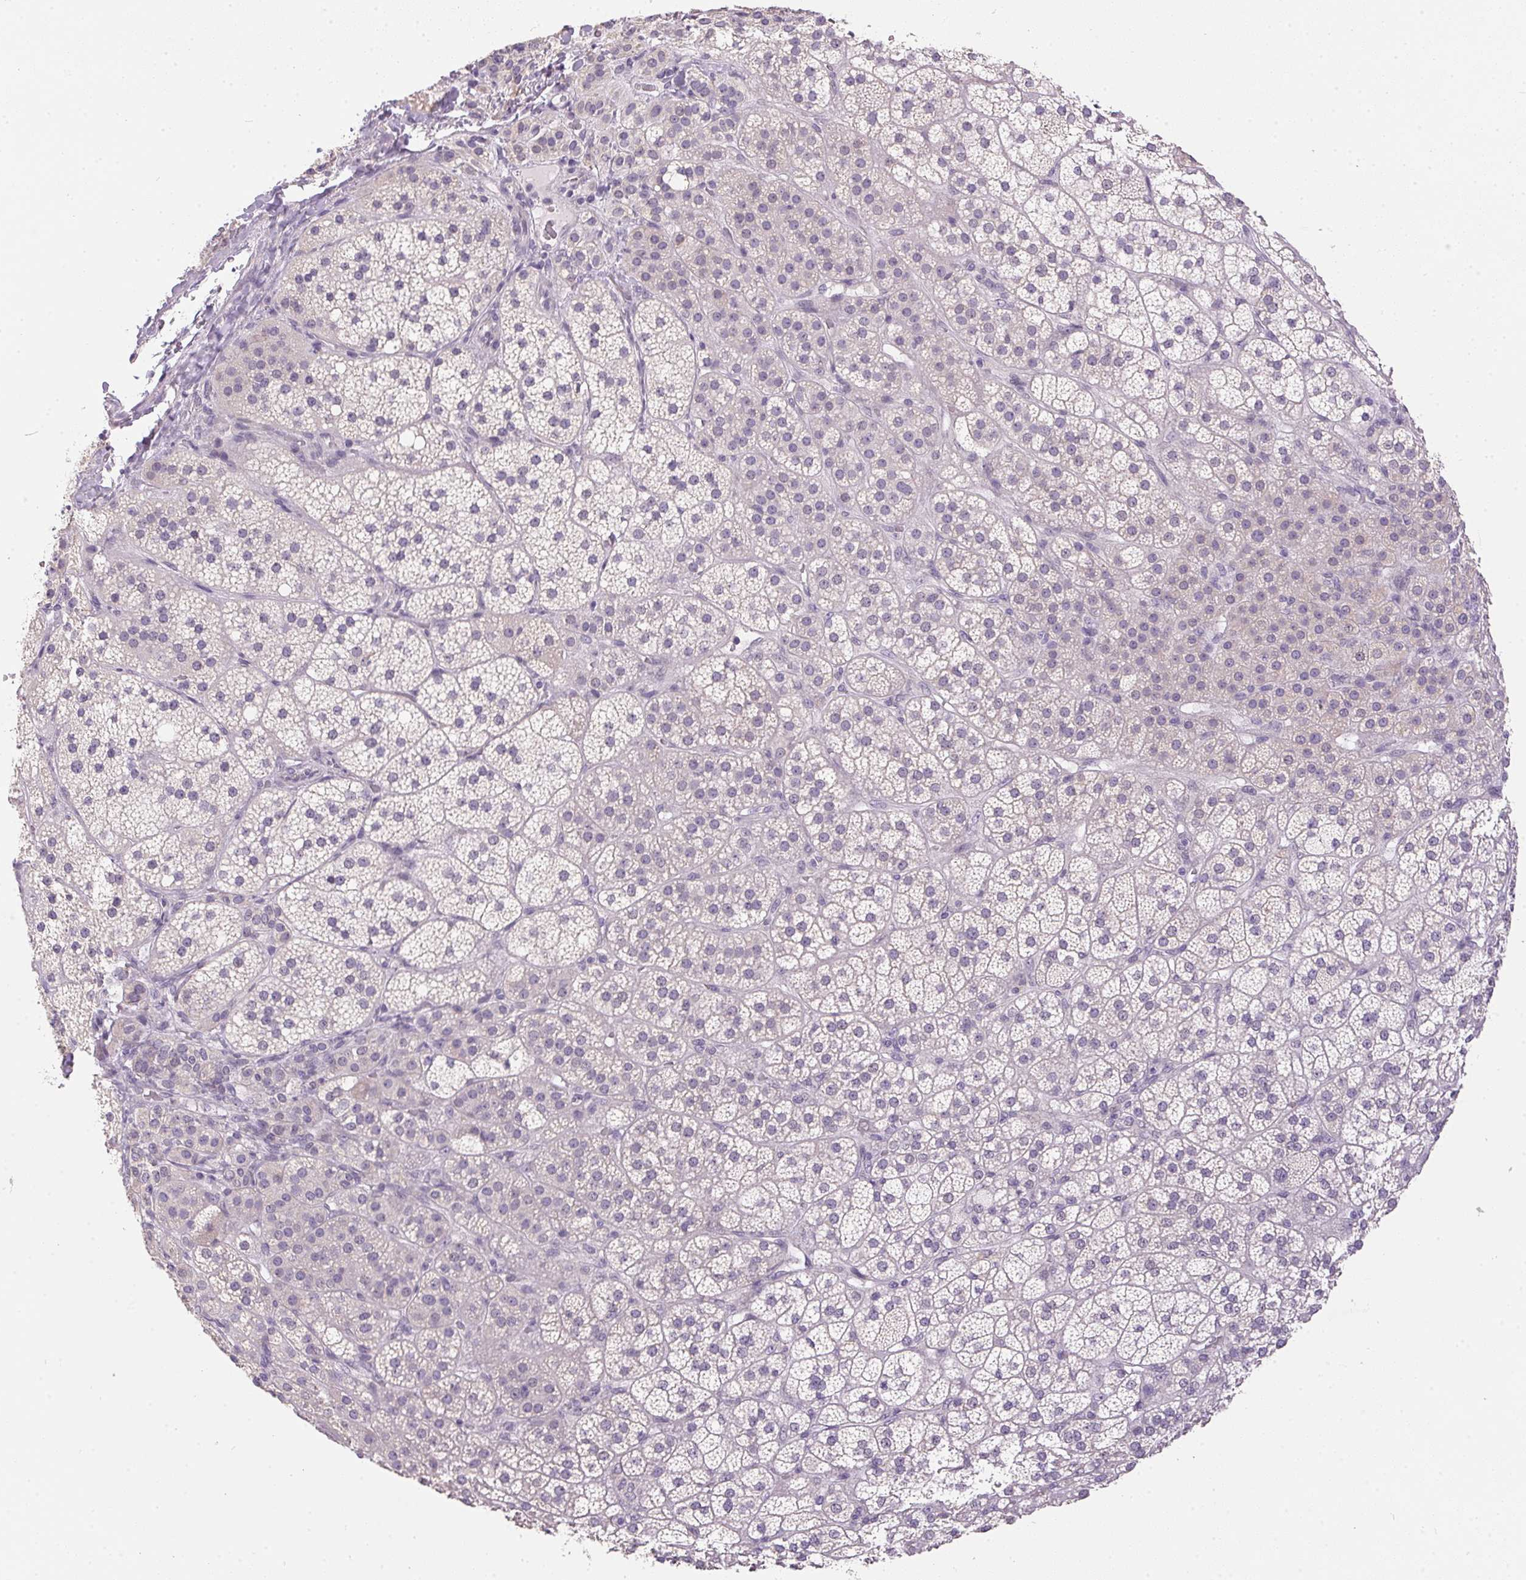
{"staining": {"intensity": "negative", "quantity": "none", "location": "none"}, "tissue": "adrenal gland", "cell_type": "Glandular cells", "image_type": "normal", "snomed": [{"axis": "morphology", "description": "Normal tissue, NOS"}, {"axis": "topography", "description": "Adrenal gland"}], "caption": "Immunohistochemical staining of benign adrenal gland shows no significant staining in glandular cells. The staining is performed using DAB brown chromogen with nuclei counter-stained in using hematoxylin.", "gene": "SPACA9", "patient": {"sex": "female", "age": 60}}